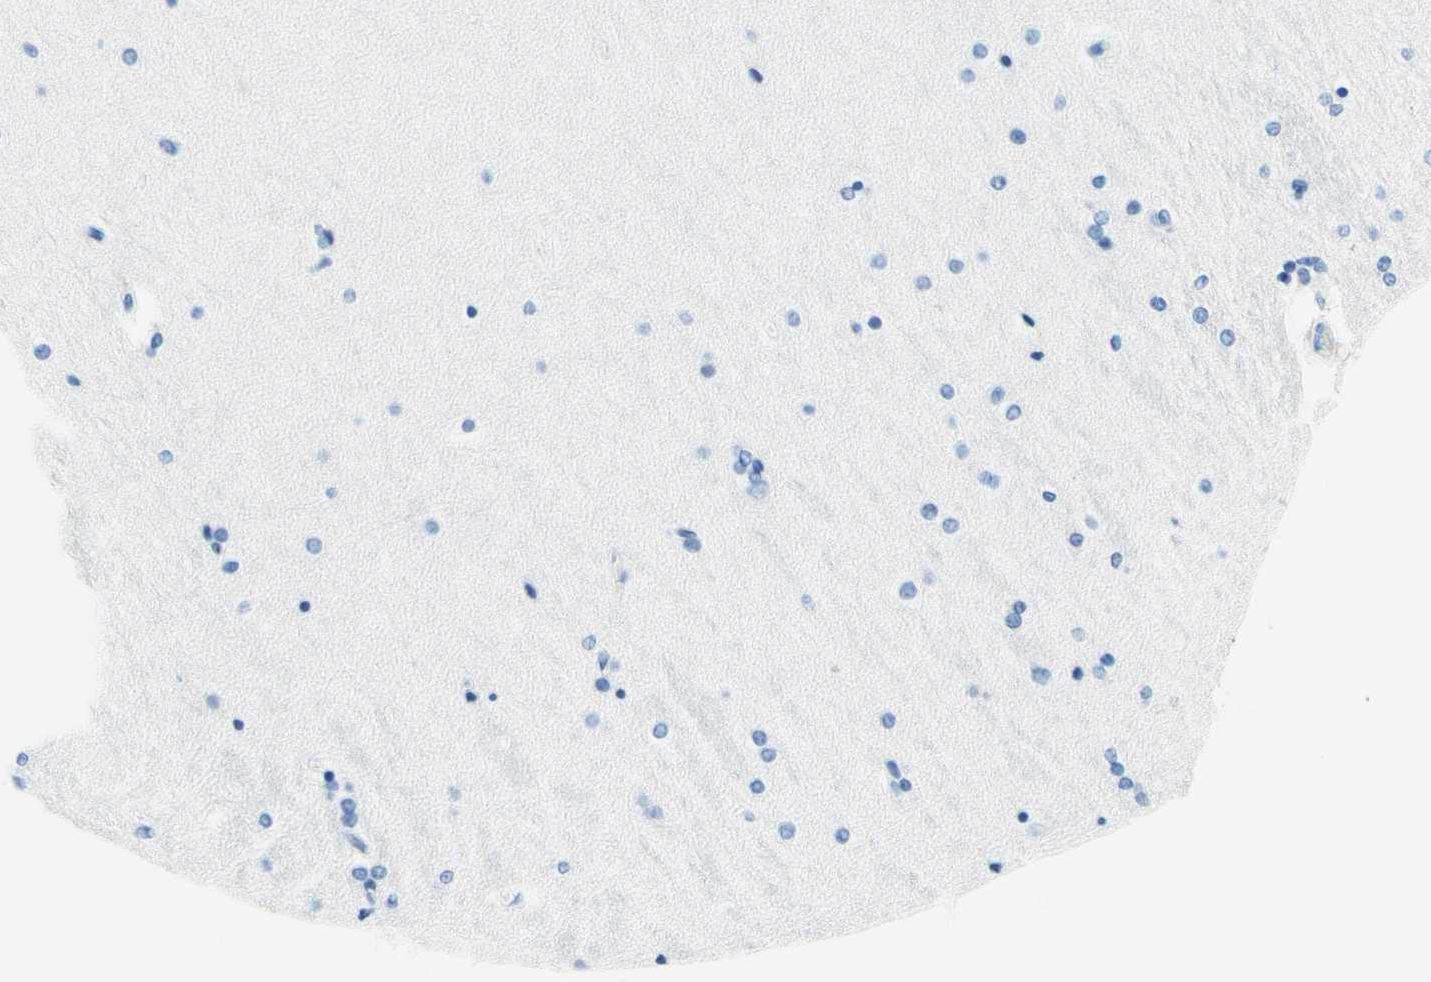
{"staining": {"intensity": "negative", "quantity": "none", "location": "none"}, "tissue": "hippocampus", "cell_type": "Glial cells", "image_type": "normal", "snomed": [{"axis": "morphology", "description": "Normal tissue, NOS"}, {"axis": "topography", "description": "Hippocampus"}], "caption": "Glial cells are negative for brown protein staining in benign hippocampus.", "gene": "MFAP5", "patient": {"sex": "female", "age": 54}}